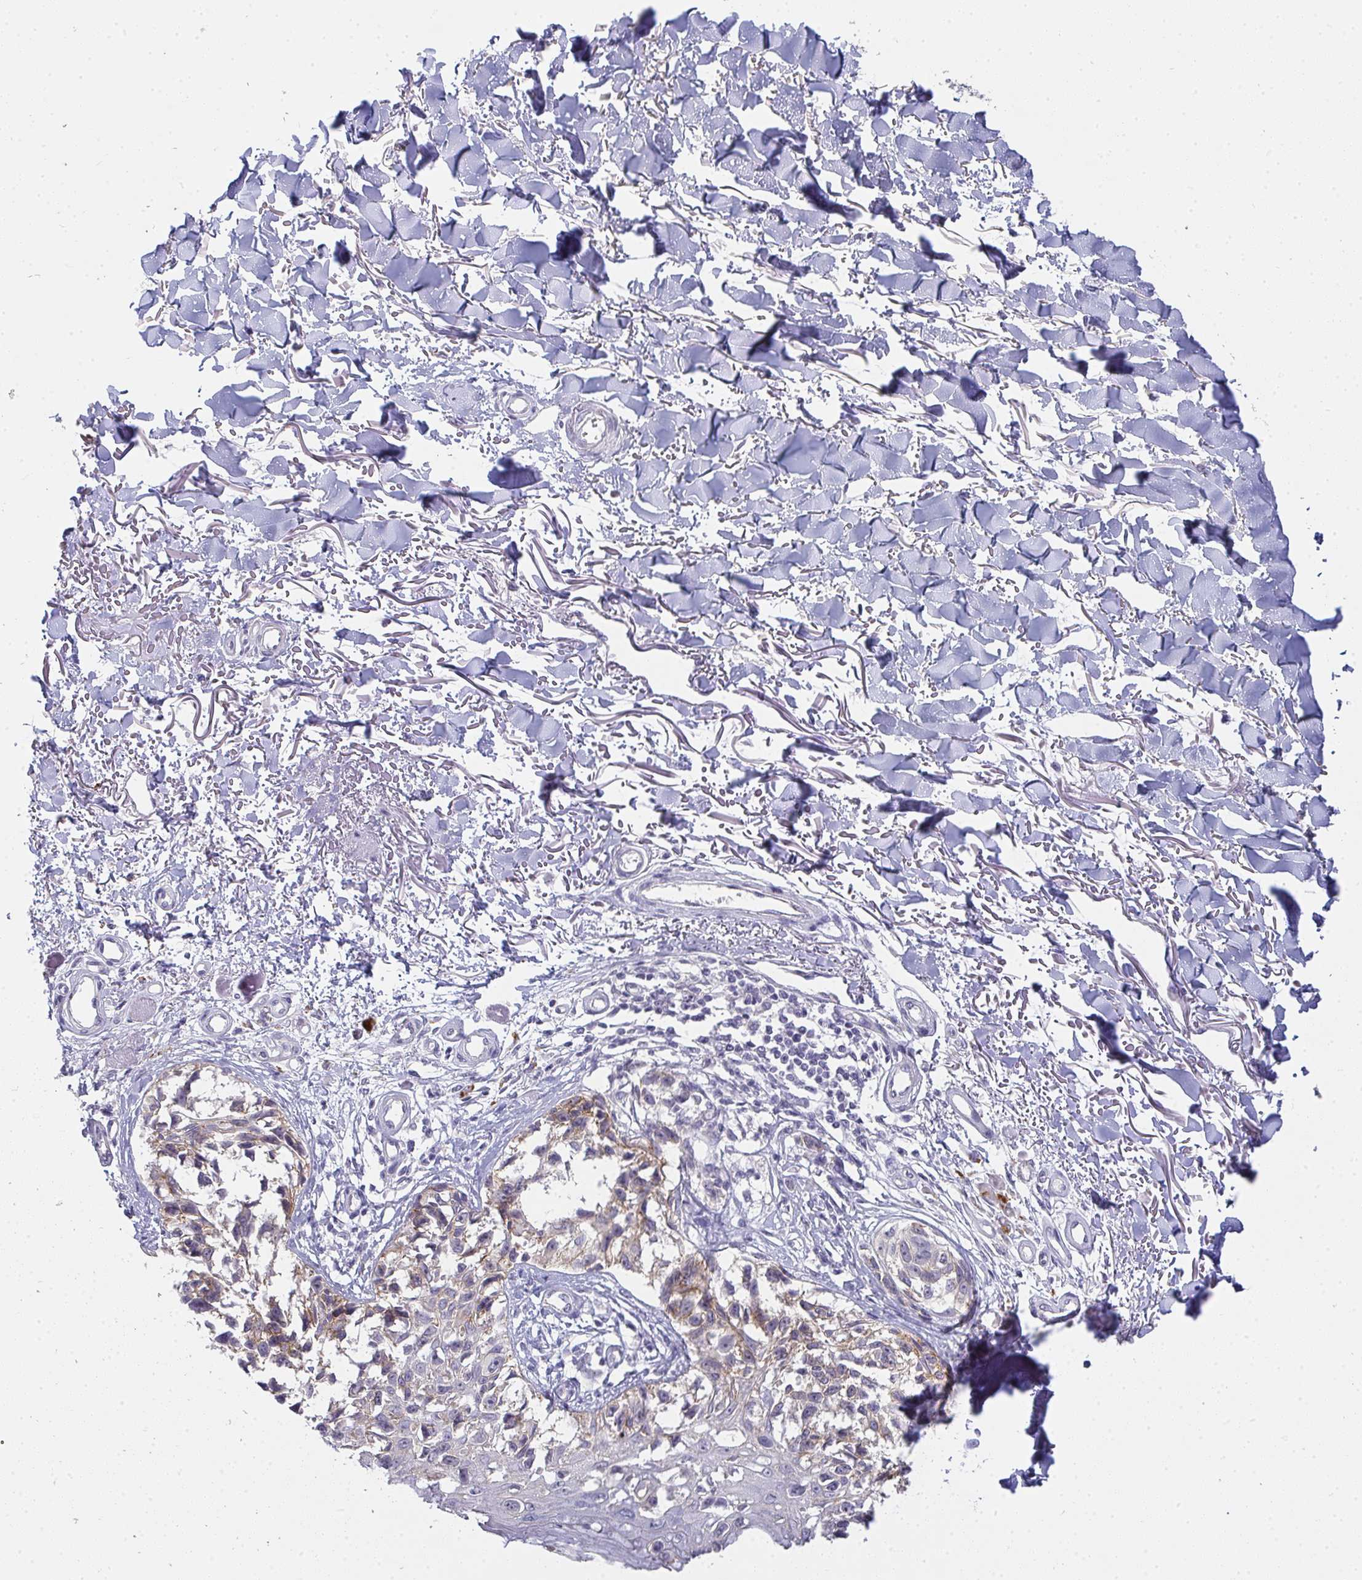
{"staining": {"intensity": "weak", "quantity": "25%-75%", "location": "cytoplasmic/membranous"}, "tissue": "melanoma", "cell_type": "Tumor cells", "image_type": "cancer", "snomed": [{"axis": "morphology", "description": "Malignant melanoma, NOS"}, {"axis": "topography", "description": "Skin"}], "caption": "About 25%-75% of tumor cells in human malignant melanoma show weak cytoplasmic/membranous protein staining as visualized by brown immunohistochemical staining.", "gene": "TMEM219", "patient": {"sex": "male", "age": 73}}